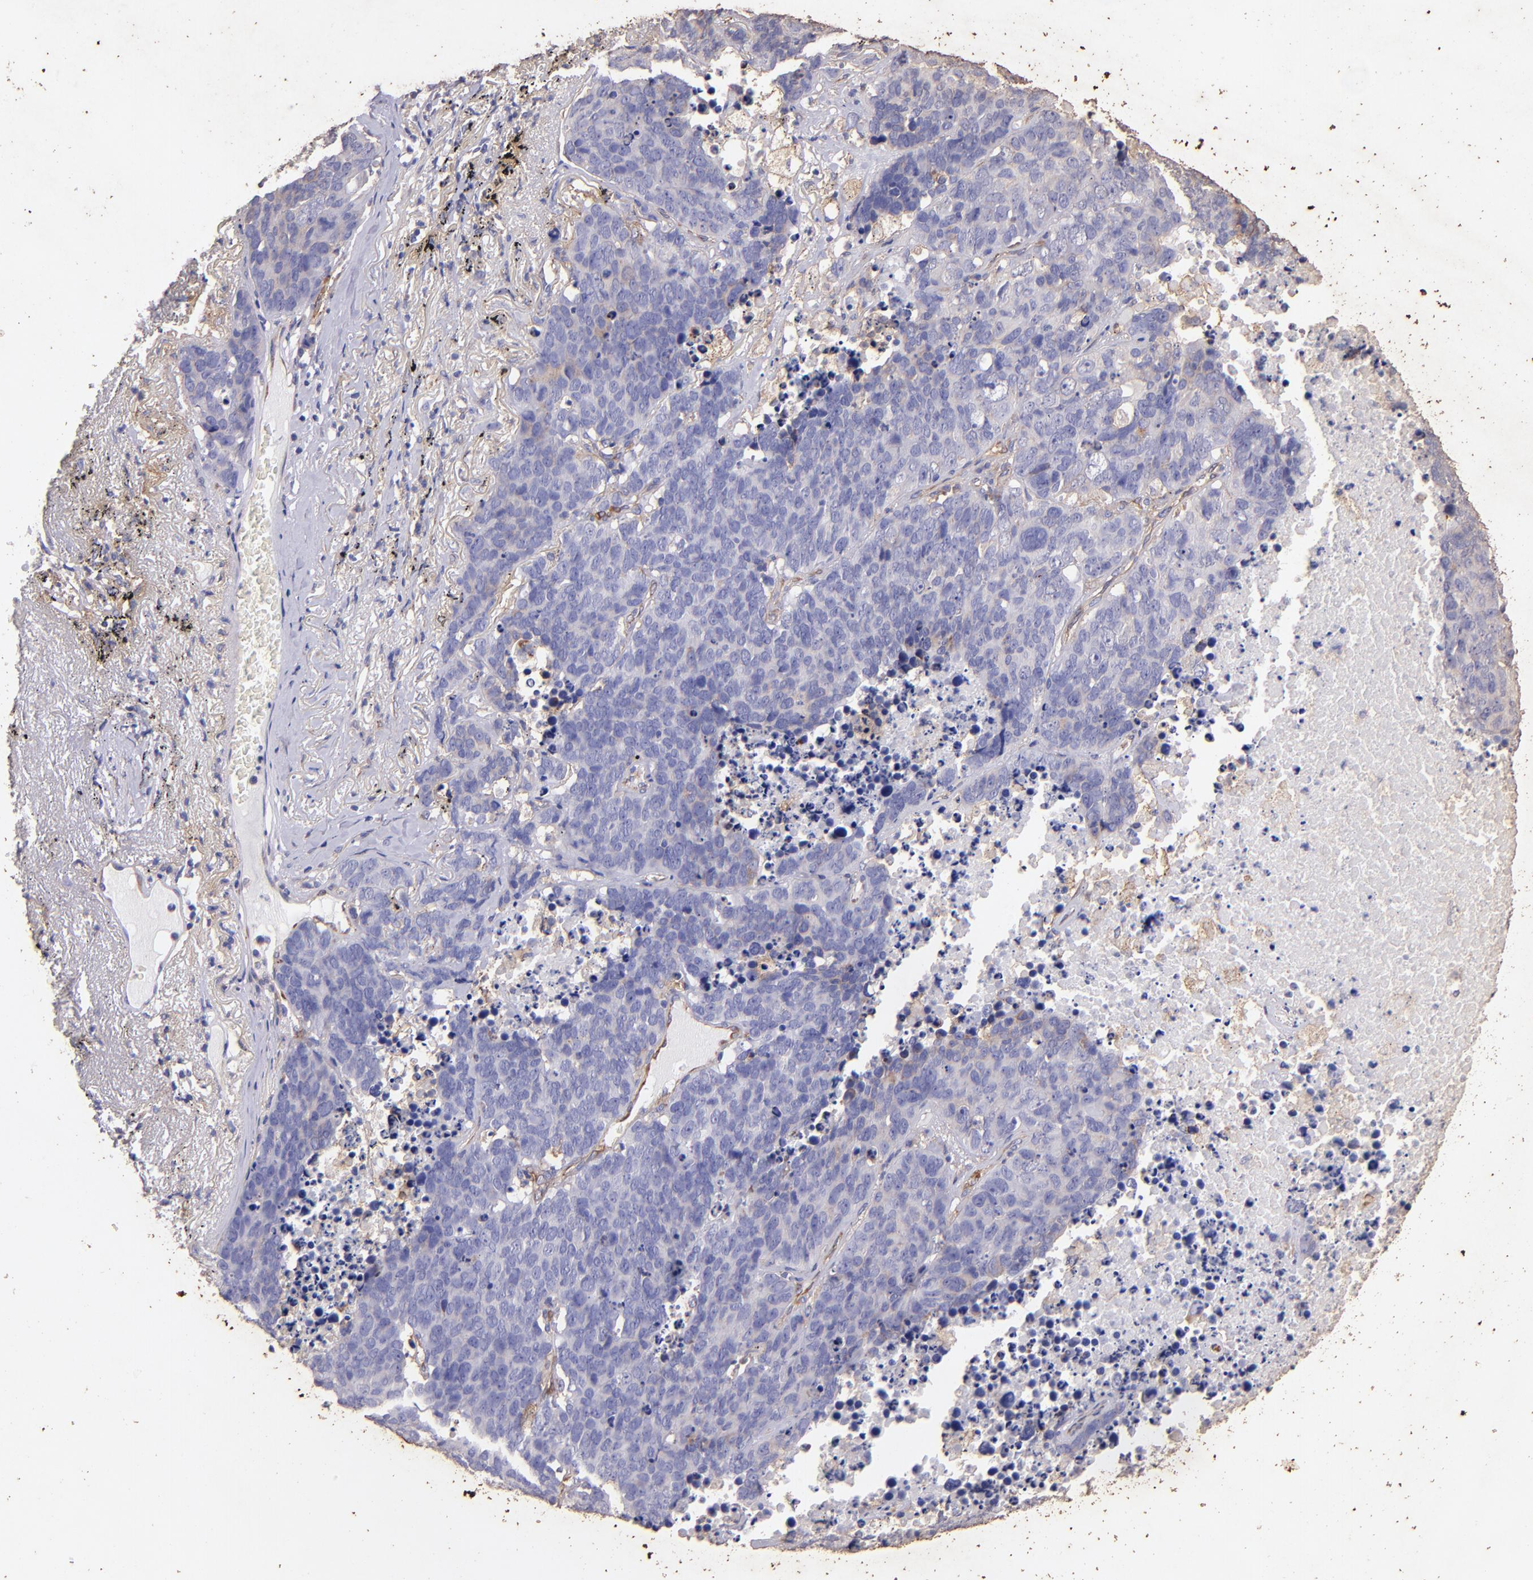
{"staining": {"intensity": "weak", "quantity": "<25%", "location": "cytoplasmic/membranous"}, "tissue": "lung cancer", "cell_type": "Tumor cells", "image_type": "cancer", "snomed": [{"axis": "morphology", "description": "Carcinoid, malignant, NOS"}, {"axis": "topography", "description": "Lung"}], "caption": "High magnification brightfield microscopy of lung cancer stained with DAB (brown) and counterstained with hematoxylin (blue): tumor cells show no significant expression.", "gene": "RET", "patient": {"sex": "male", "age": 60}}